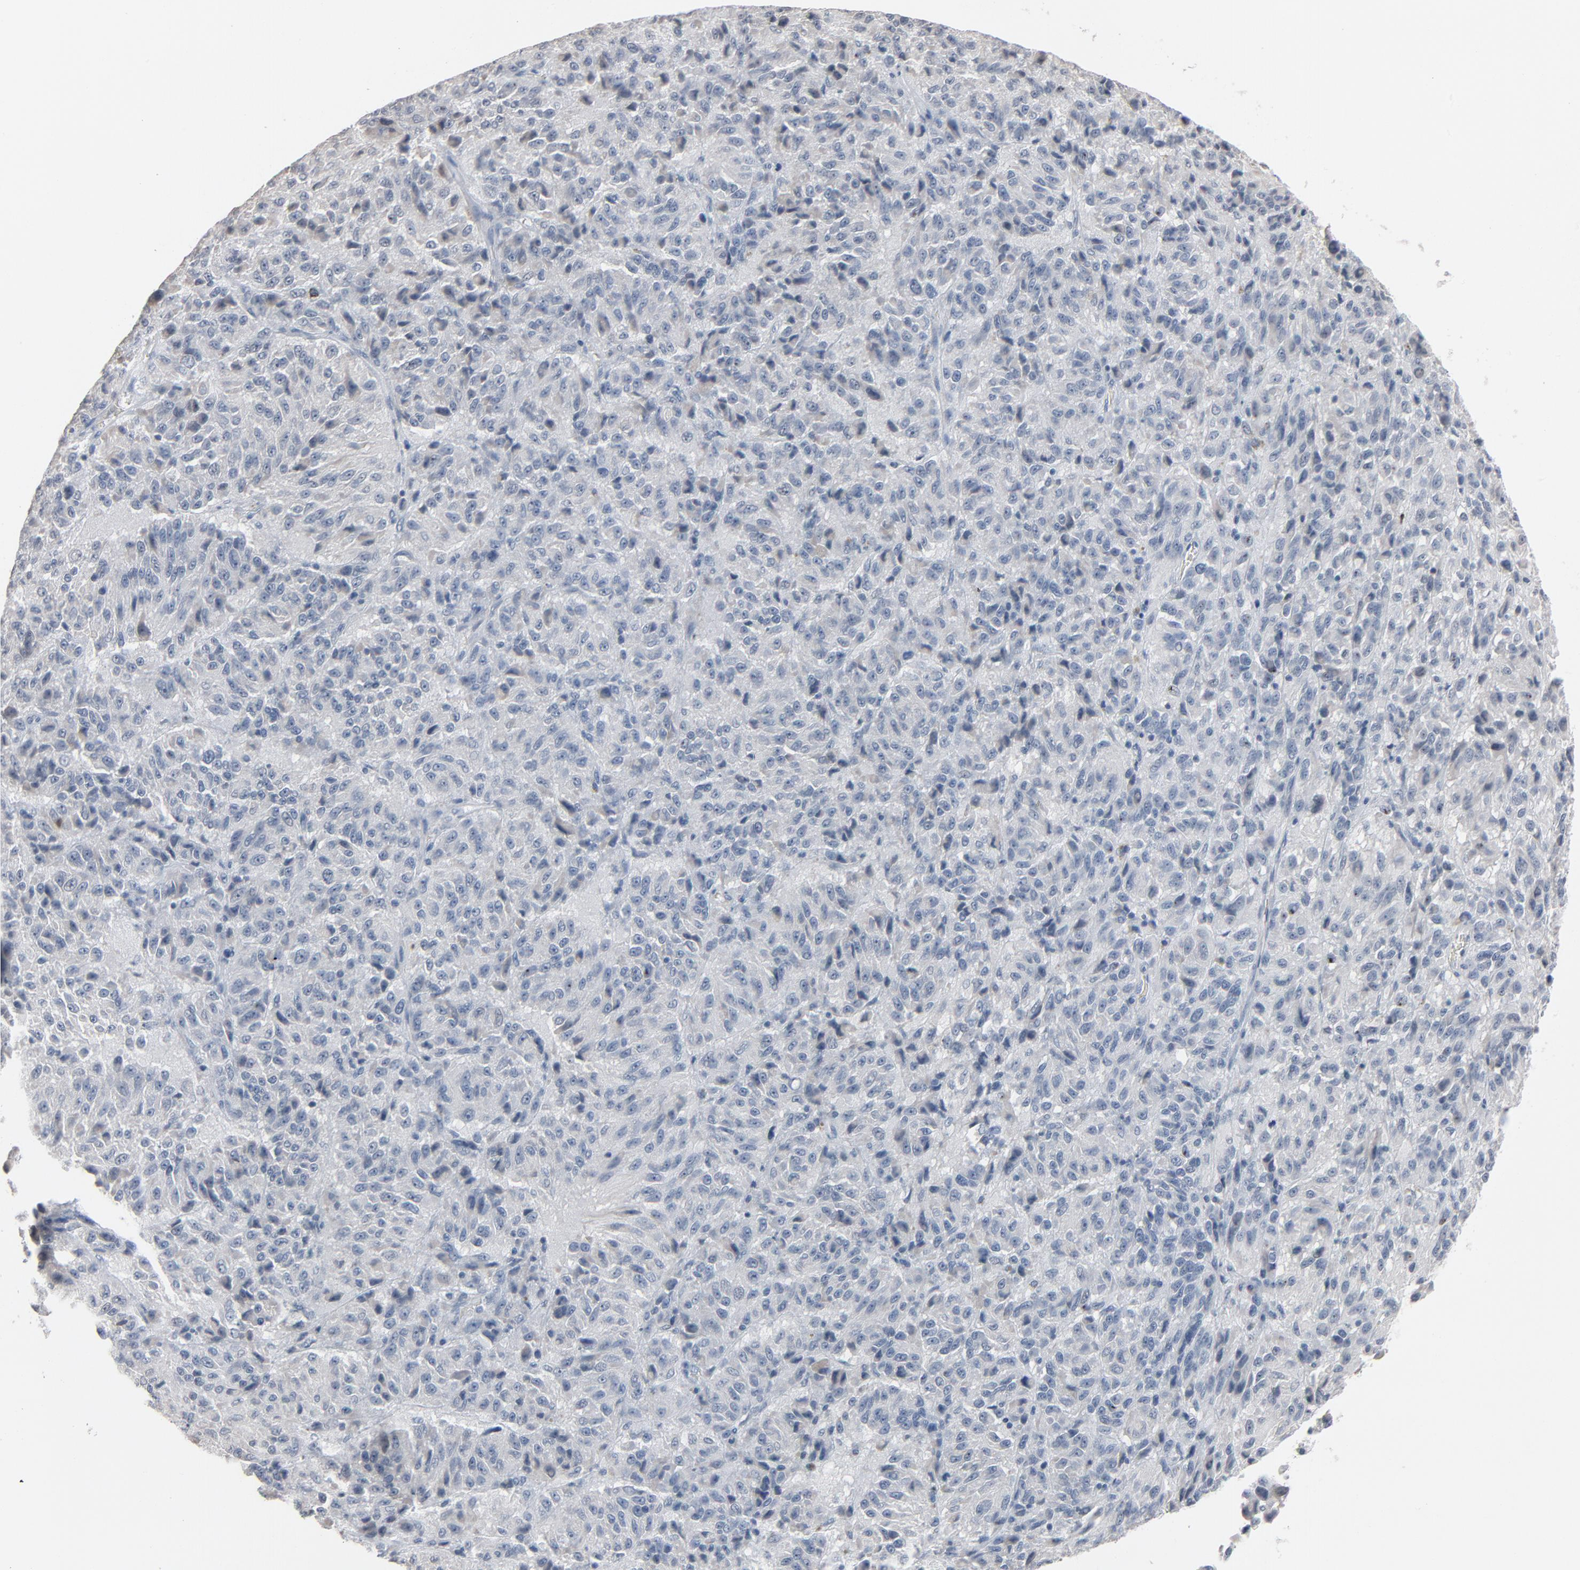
{"staining": {"intensity": "weak", "quantity": "<25%", "location": "cytoplasmic/membranous"}, "tissue": "melanoma", "cell_type": "Tumor cells", "image_type": "cancer", "snomed": [{"axis": "morphology", "description": "Malignant melanoma, Metastatic site"}, {"axis": "topography", "description": "Lung"}], "caption": "A high-resolution image shows IHC staining of malignant melanoma (metastatic site), which exhibits no significant positivity in tumor cells. (DAB (3,3'-diaminobenzidine) immunohistochemistry (IHC) with hematoxylin counter stain).", "gene": "SAGE1", "patient": {"sex": "male", "age": 64}}